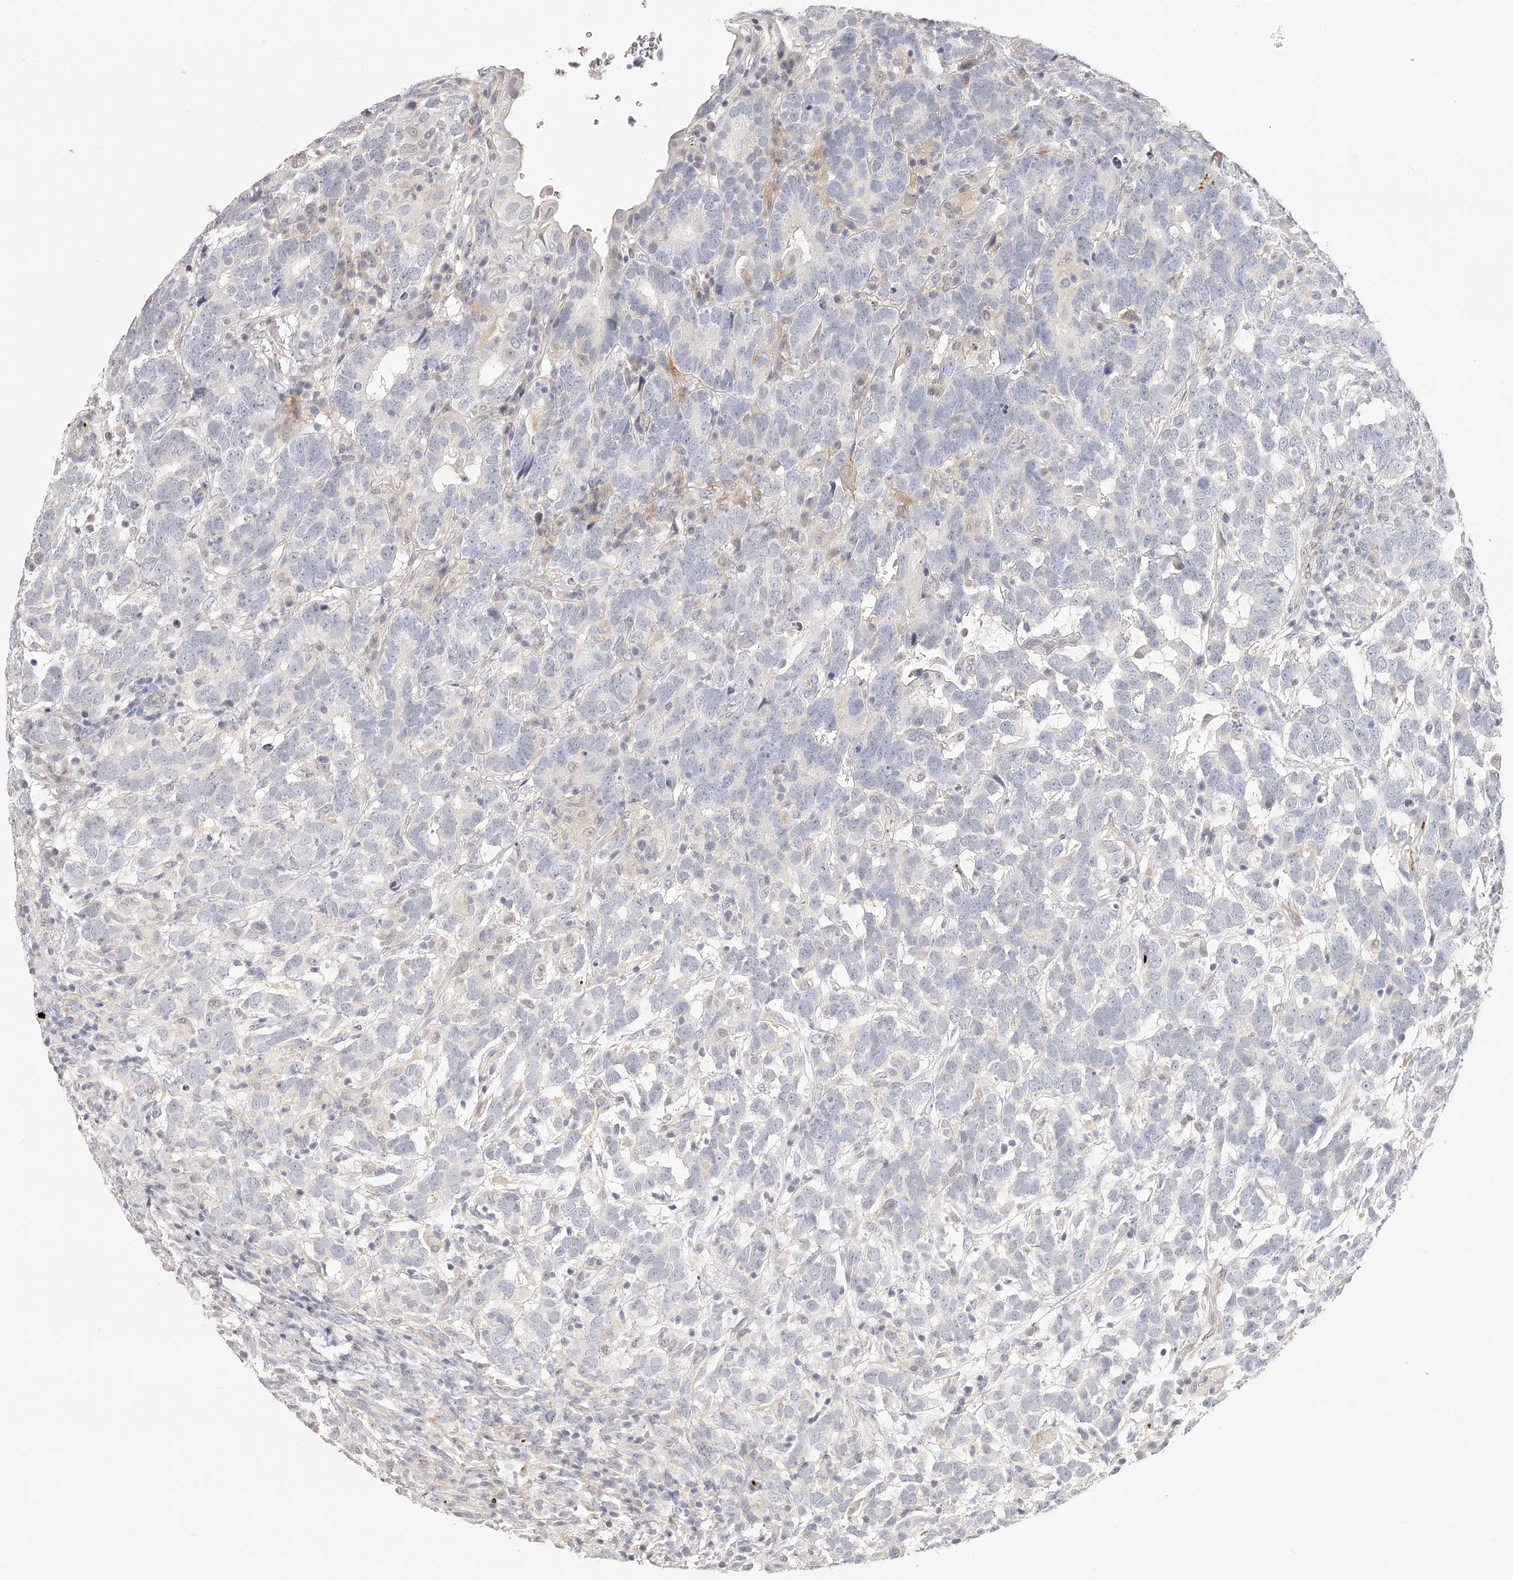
{"staining": {"intensity": "negative", "quantity": "none", "location": "none"}, "tissue": "testis cancer", "cell_type": "Tumor cells", "image_type": "cancer", "snomed": [{"axis": "morphology", "description": "Carcinoma, Embryonal, NOS"}, {"axis": "topography", "description": "Testis"}], "caption": "Tumor cells are negative for protein expression in human testis cancer.", "gene": "ITGB3", "patient": {"sex": "male", "age": 26}}